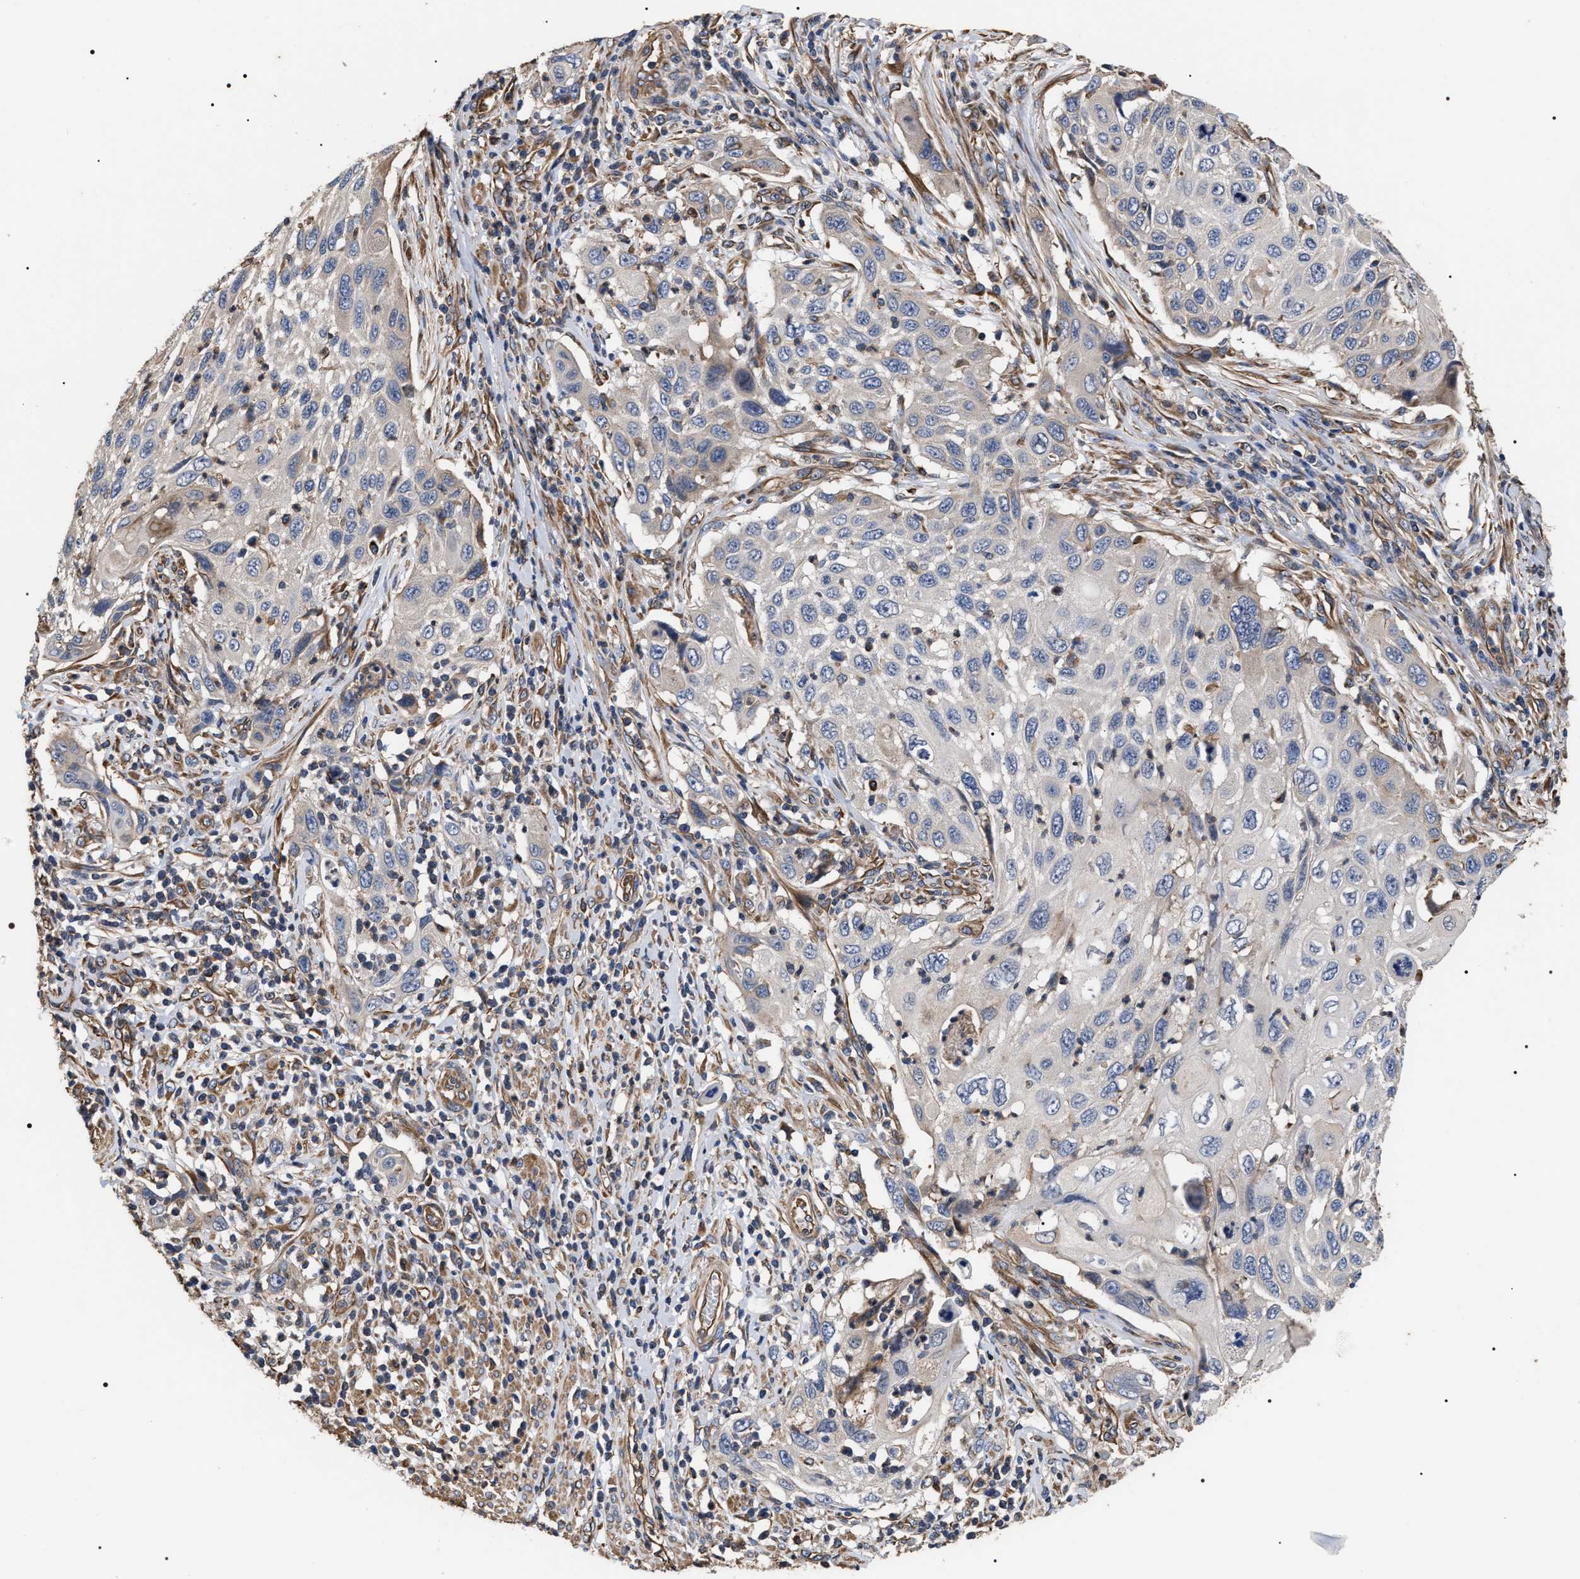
{"staining": {"intensity": "negative", "quantity": "none", "location": "none"}, "tissue": "cervical cancer", "cell_type": "Tumor cells", "image_type": "cancer", "snomed": [{"axis": "morphology", "description": "Squamous cell carcinoma, NOS"}, {"axis": "topography", "description": "Cervix"}], "caption": "Cervical cancer was stained to show a protein in brown. There is no significant positivity in tumor cells. (DAB (3,3'-diaminobenzidine) immunohistochemistry (IHC), high magnification).", "gene": "TSPAN33", "patient": {"sex": "female", "age": 70}}